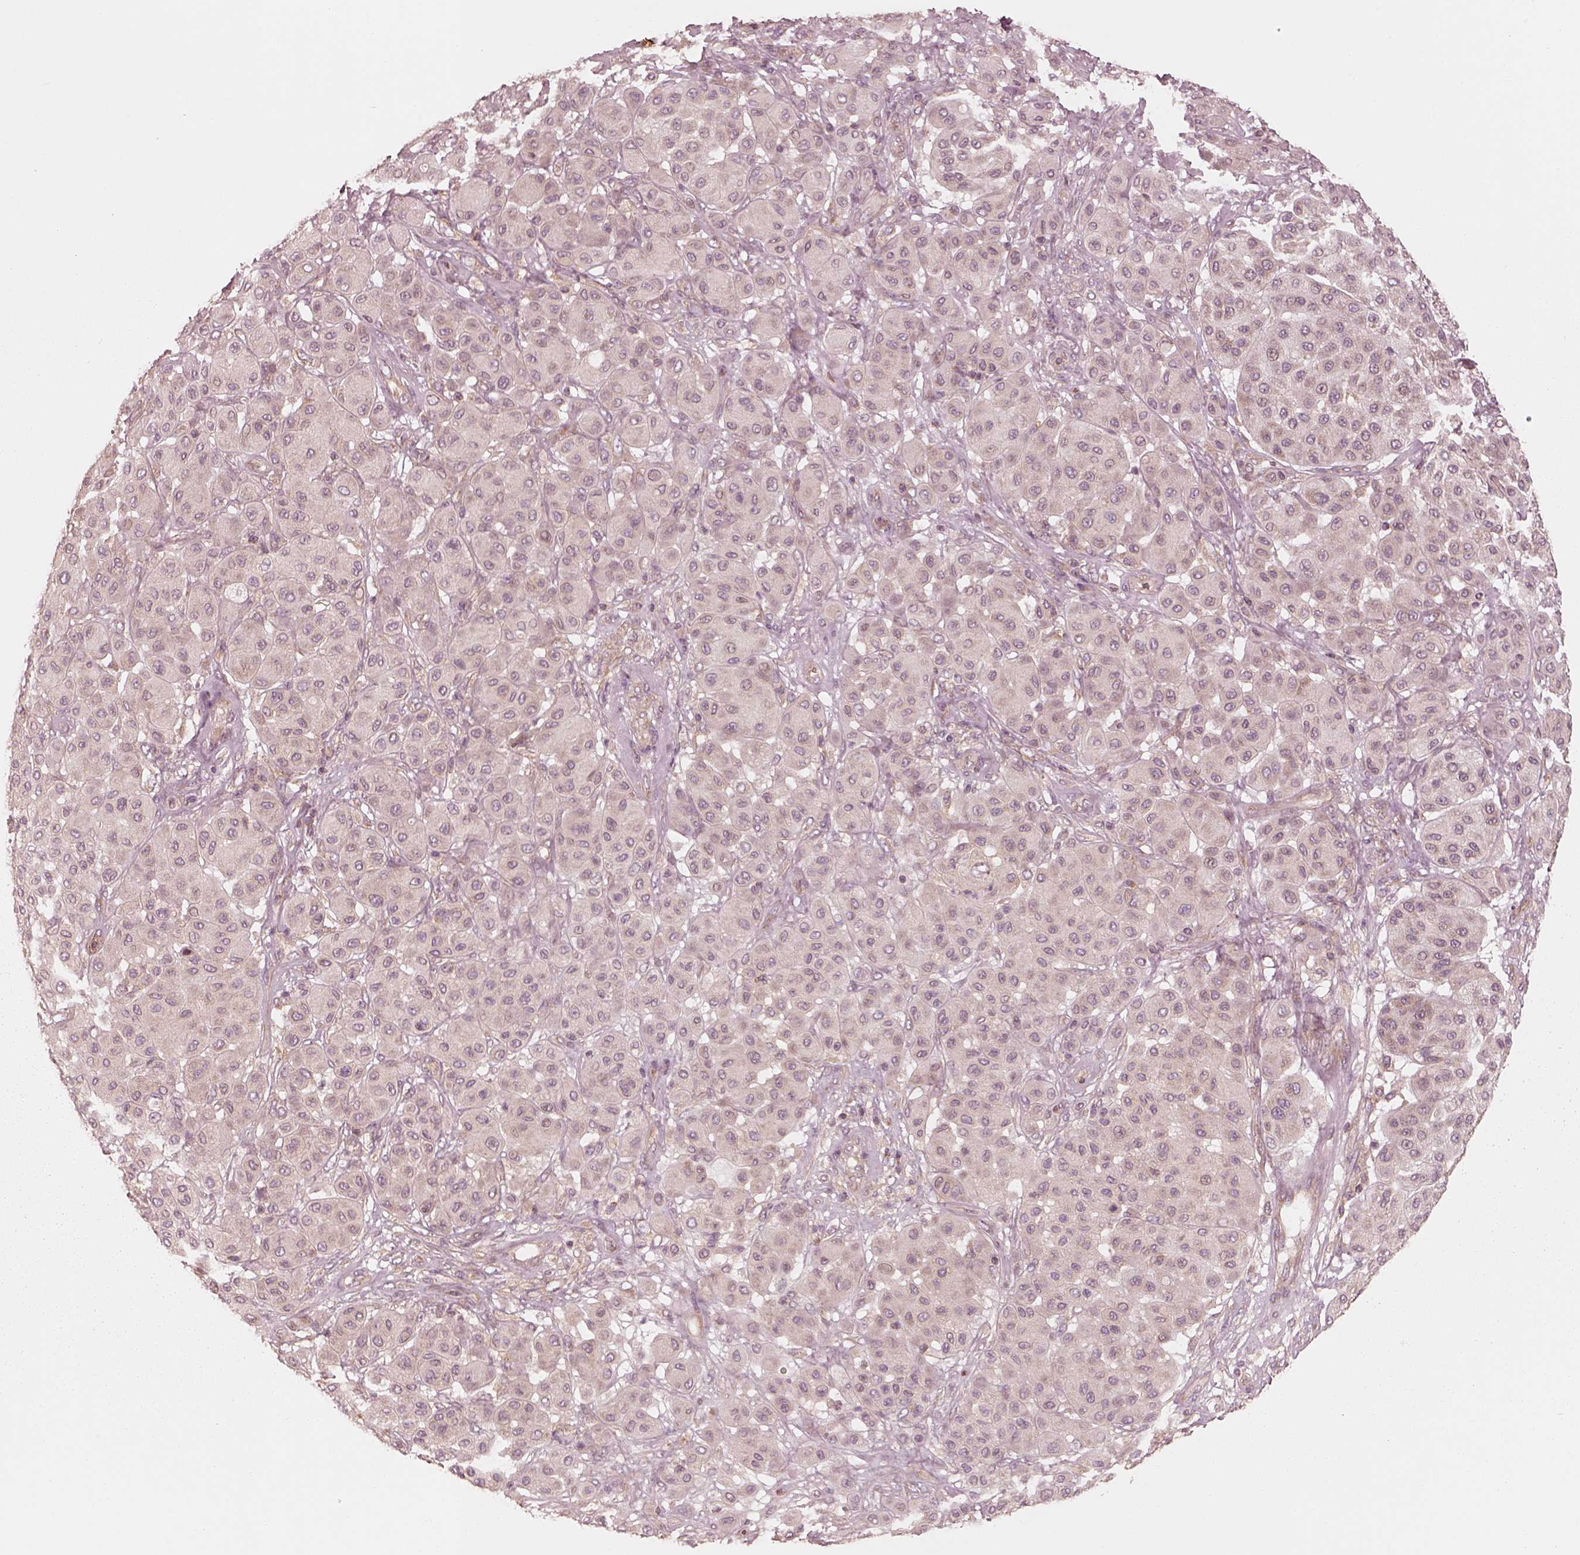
{"staining": {"intensity": "negative", "quantity": "none", "location": "none"}, "tissue": "melanoma", "cell_type": "Tumor cells", "image_type": "cancer", "snomed": [{"axis": "morphology", "description": "Malignant melanoma, Metastatic site"}, {"axis": "topography", "description": "Smooth muscle"}], "caption": "Photomicrograph shows no protein expression in tumor cells of malignant melanoma (metastatic site) tissue.", "gene": "CNOT2", "patient": {"sex": "male", "age": 41}}